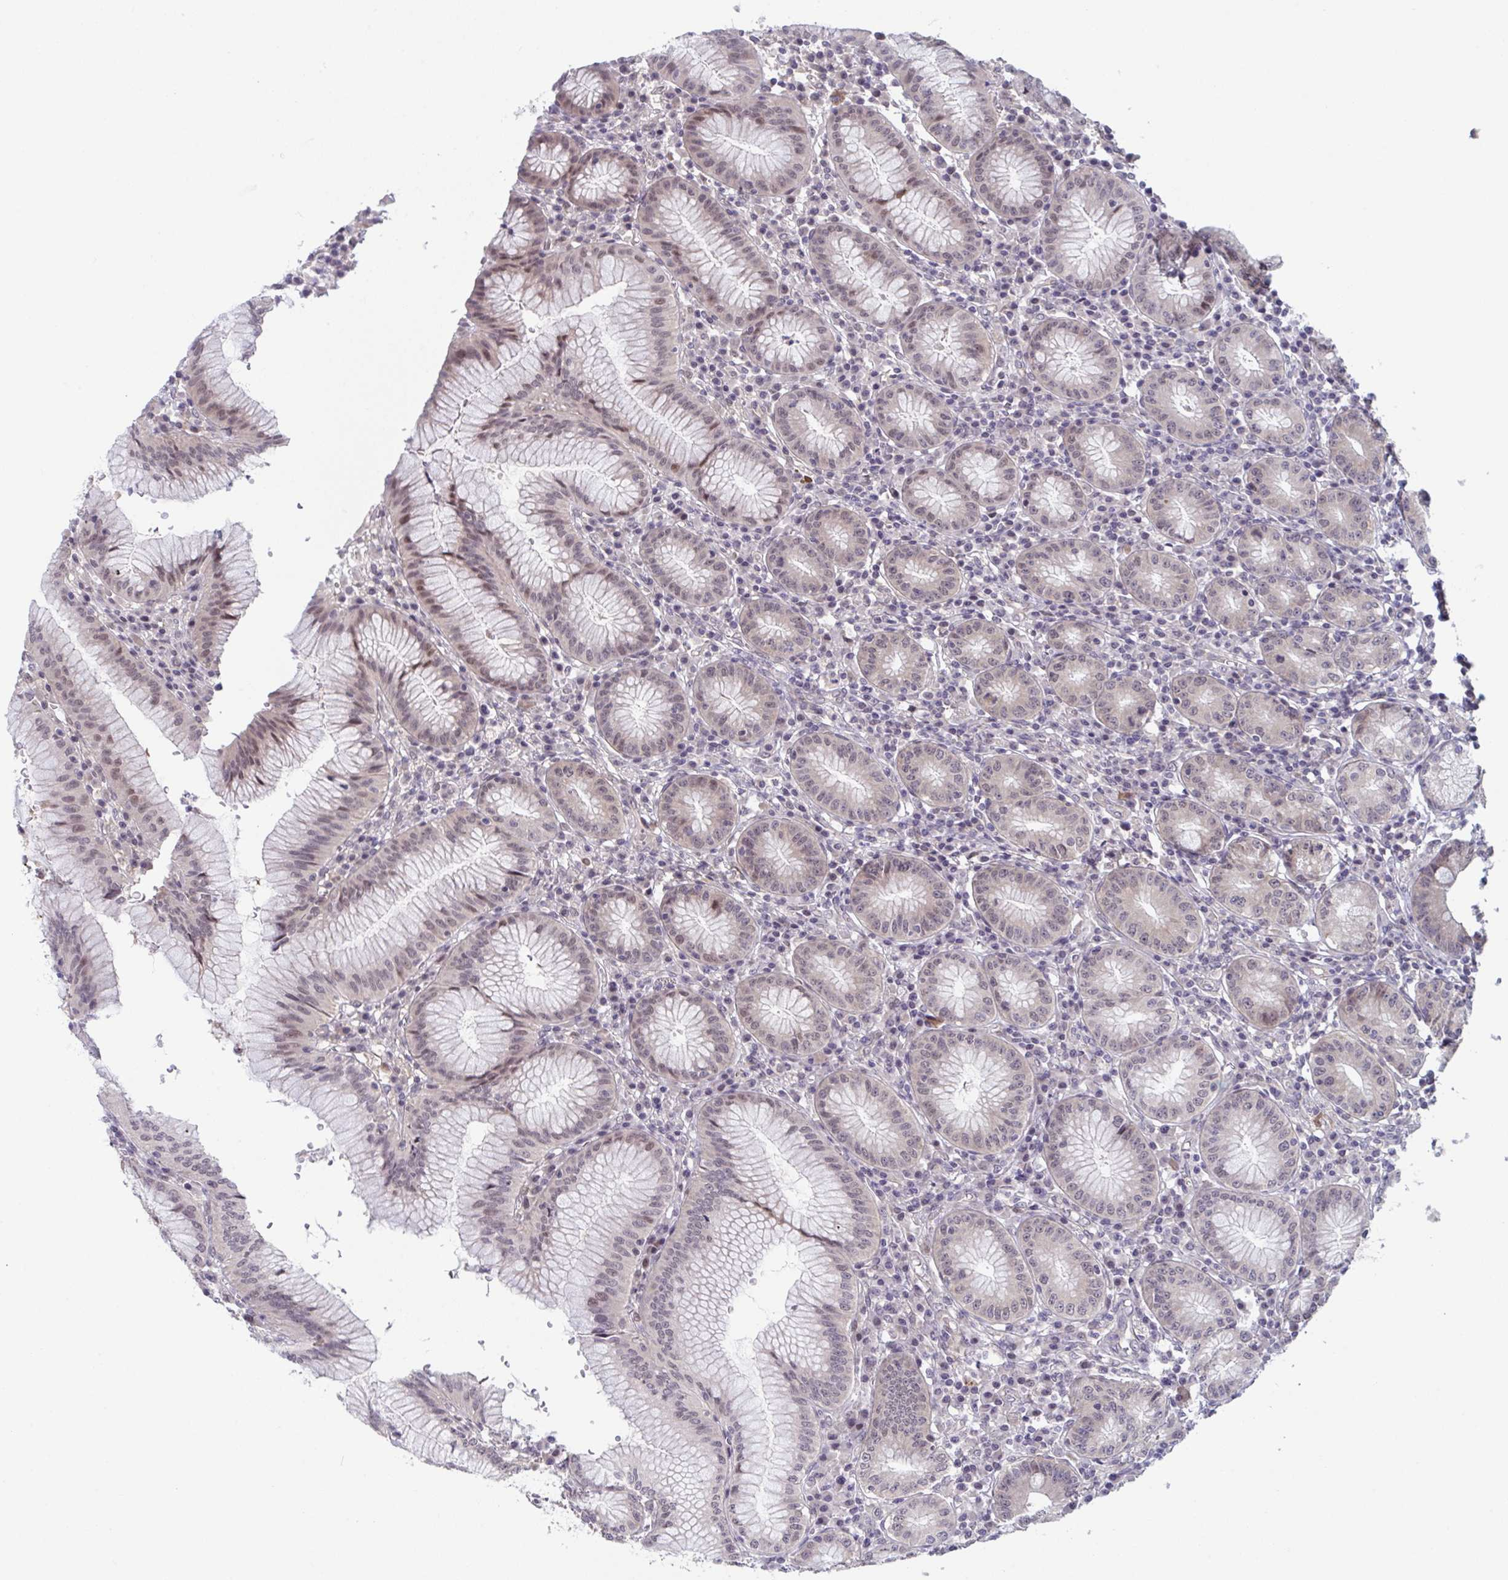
{"staining": {"intensity": "weak", "quantity": "25%-75%", "location": "nuclear"}, "tissue": "stomach", "cell_type": "Glandular cells", "image_type": "normal", "snomed": [{"axis": "morphology", "description": "Normal tissue, NOS"}, {"axis": "topography", "description": "Stomach"}], "caption": "Immunohistochemical staining of normal stomach exhibits low levels of weak nuclear expression in about 25%-75% of glandular cells.", "gene": "RIOK1", "patient": {"sex": "male", "age": 55}}